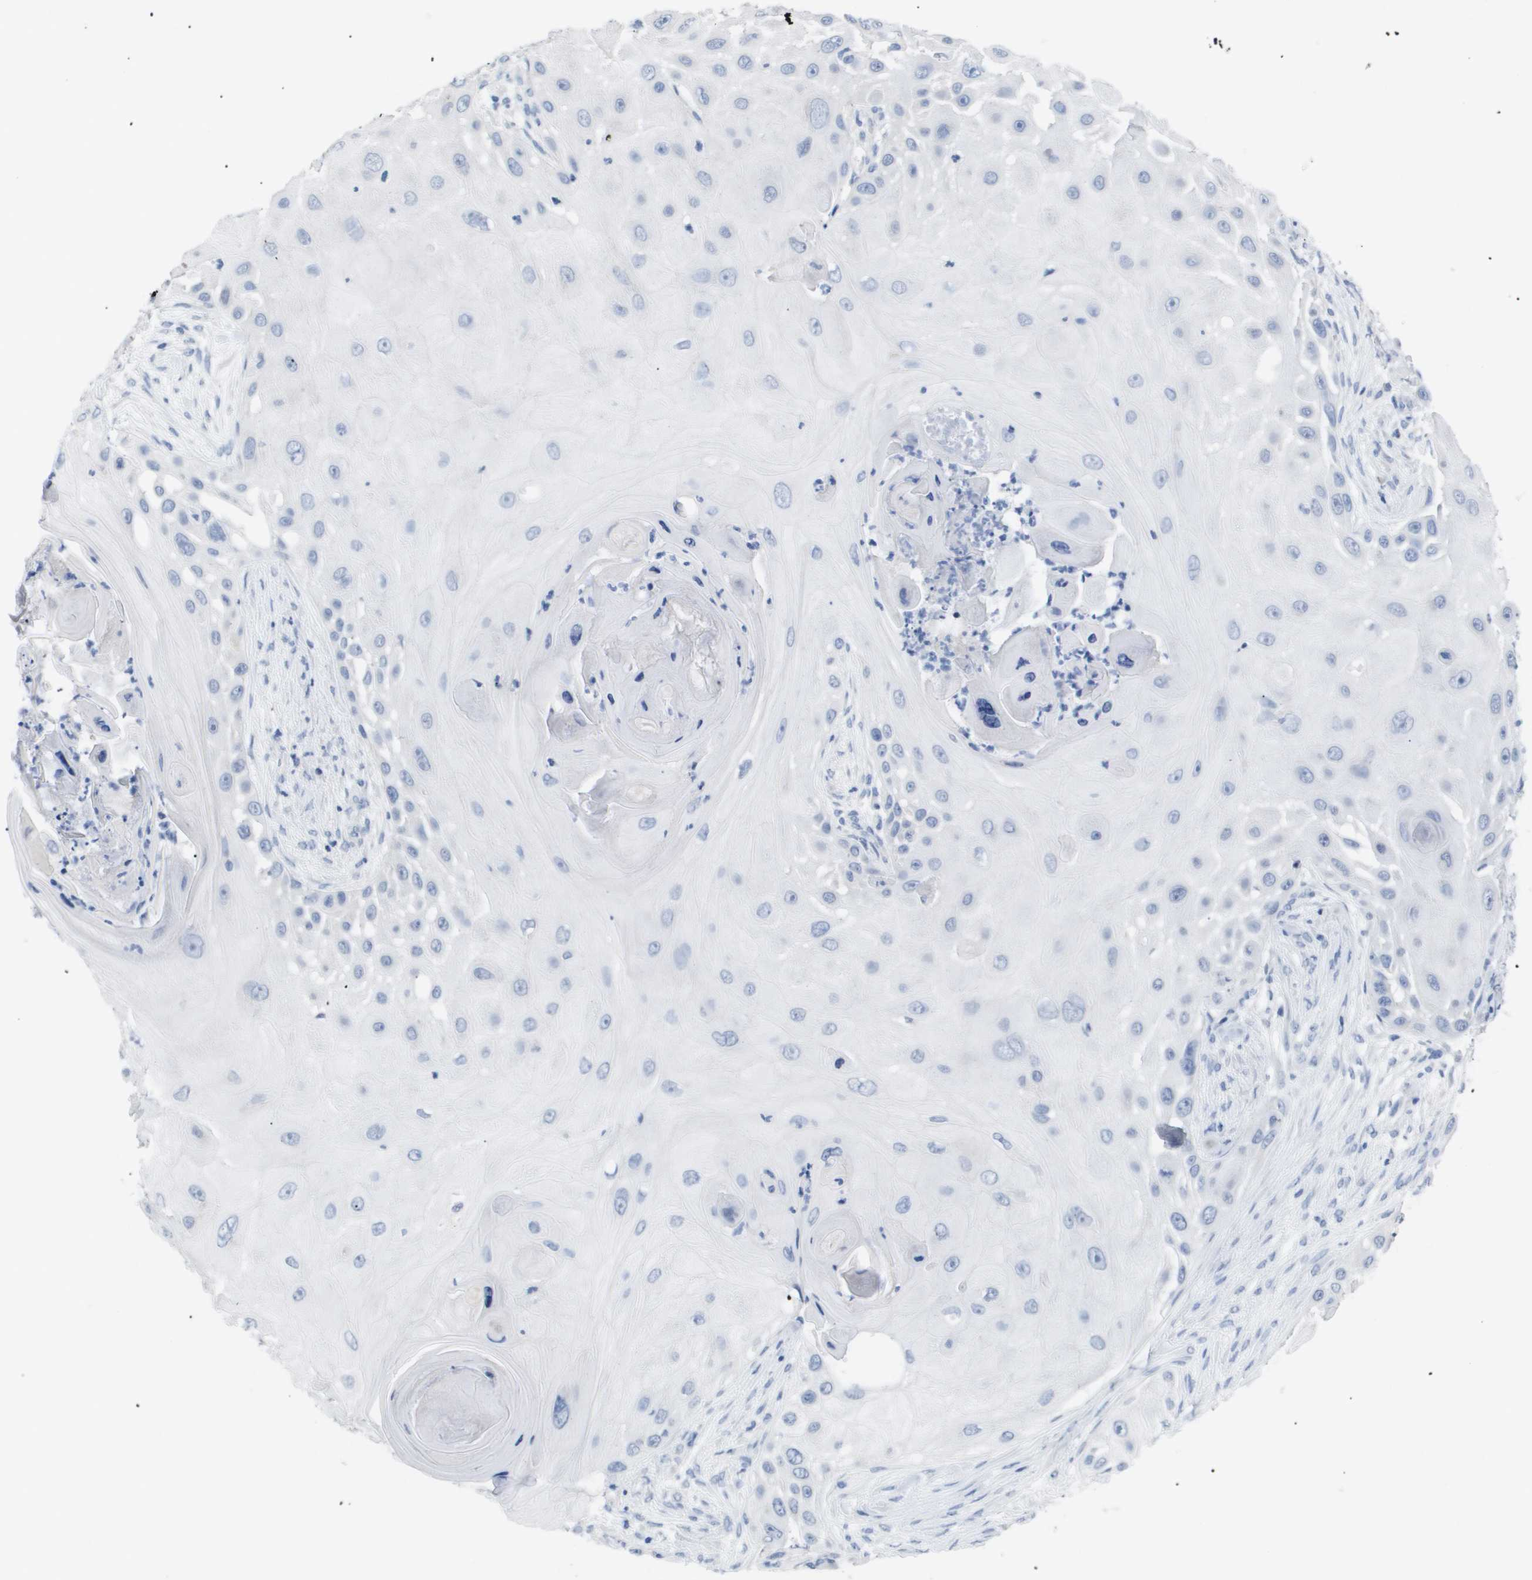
{"staining": {"intensity": "negative", "quantity": "none", "location": "none"}, "tissue": "skin cancer", "cell_type": "Tumor cells", "image_type": "cancer", "snomed": [{"axis": "morphology", "description": "Squamous cell carcinoma, NOS"}, {"axis": "topography", "description": "Skin"}], "caption": "Histopathology image shows no significant protein staining in tumor cells of skin cancer (squamous cell carcinoma).", "gene": "CAV3", "patient": {"sex": "female", "age": 44}}